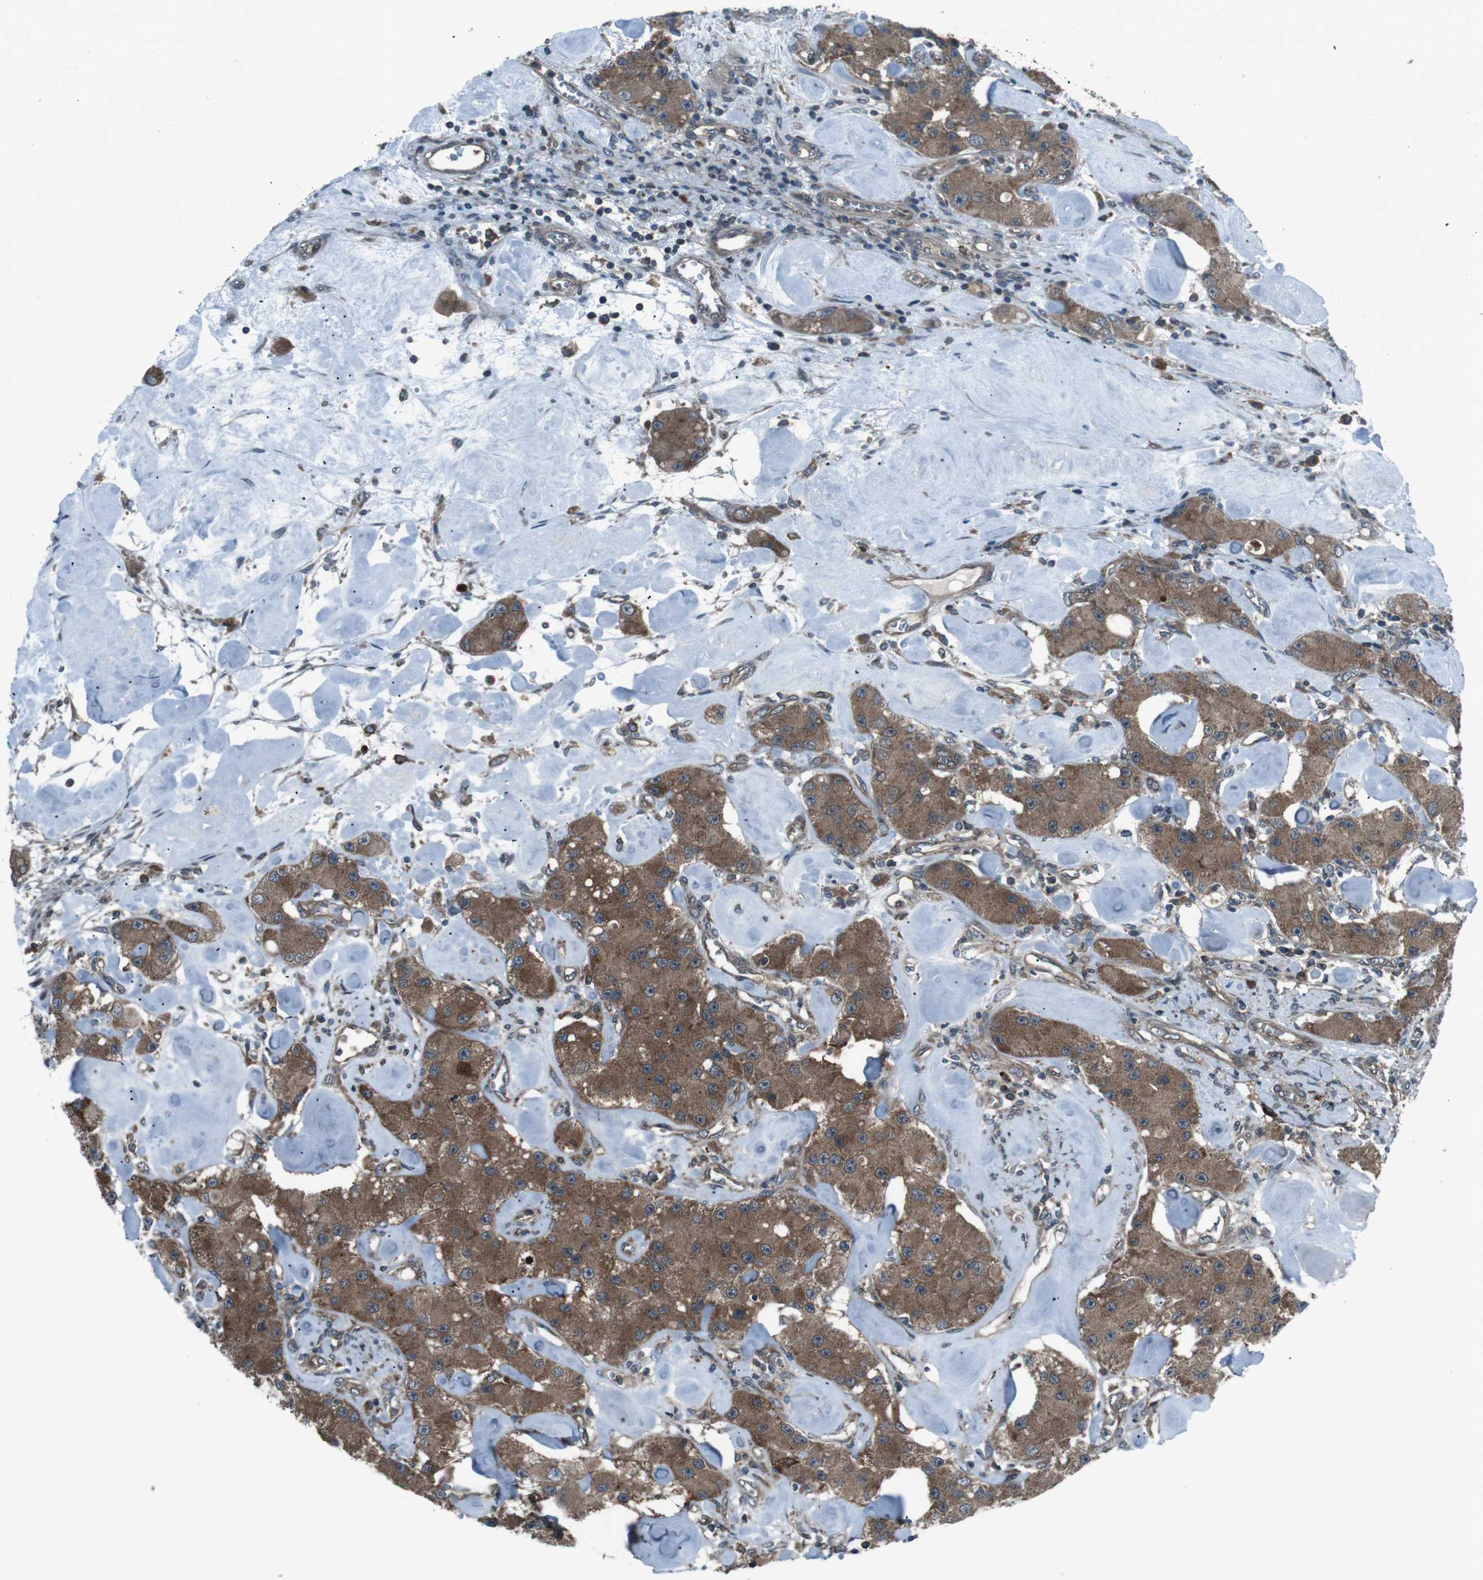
{"staining": {"intensity": "moderate", "quantity": ">75%", "location": "cytoplasmic/membranous"}, "tissue": "carcinoid", "cell_type": "Tumor cells", "image_type": "cancer", "snomed": [{"axis": "morphology", "description": "Carcinoid, malignant, NOS"}, {"axis": "topography", "description": "Pancreas"}], "caption": "Tumor cells display medium levels of moderate cytoplasmic/membranous staining in about >75% of cells in carcinoid. (DAB (3,3'-diaminobenzidine) = brown stain, brightfield microscopy at high magnification).", "gene": "SLC27A4", "patient": {"sex": "male", "age": 41}}